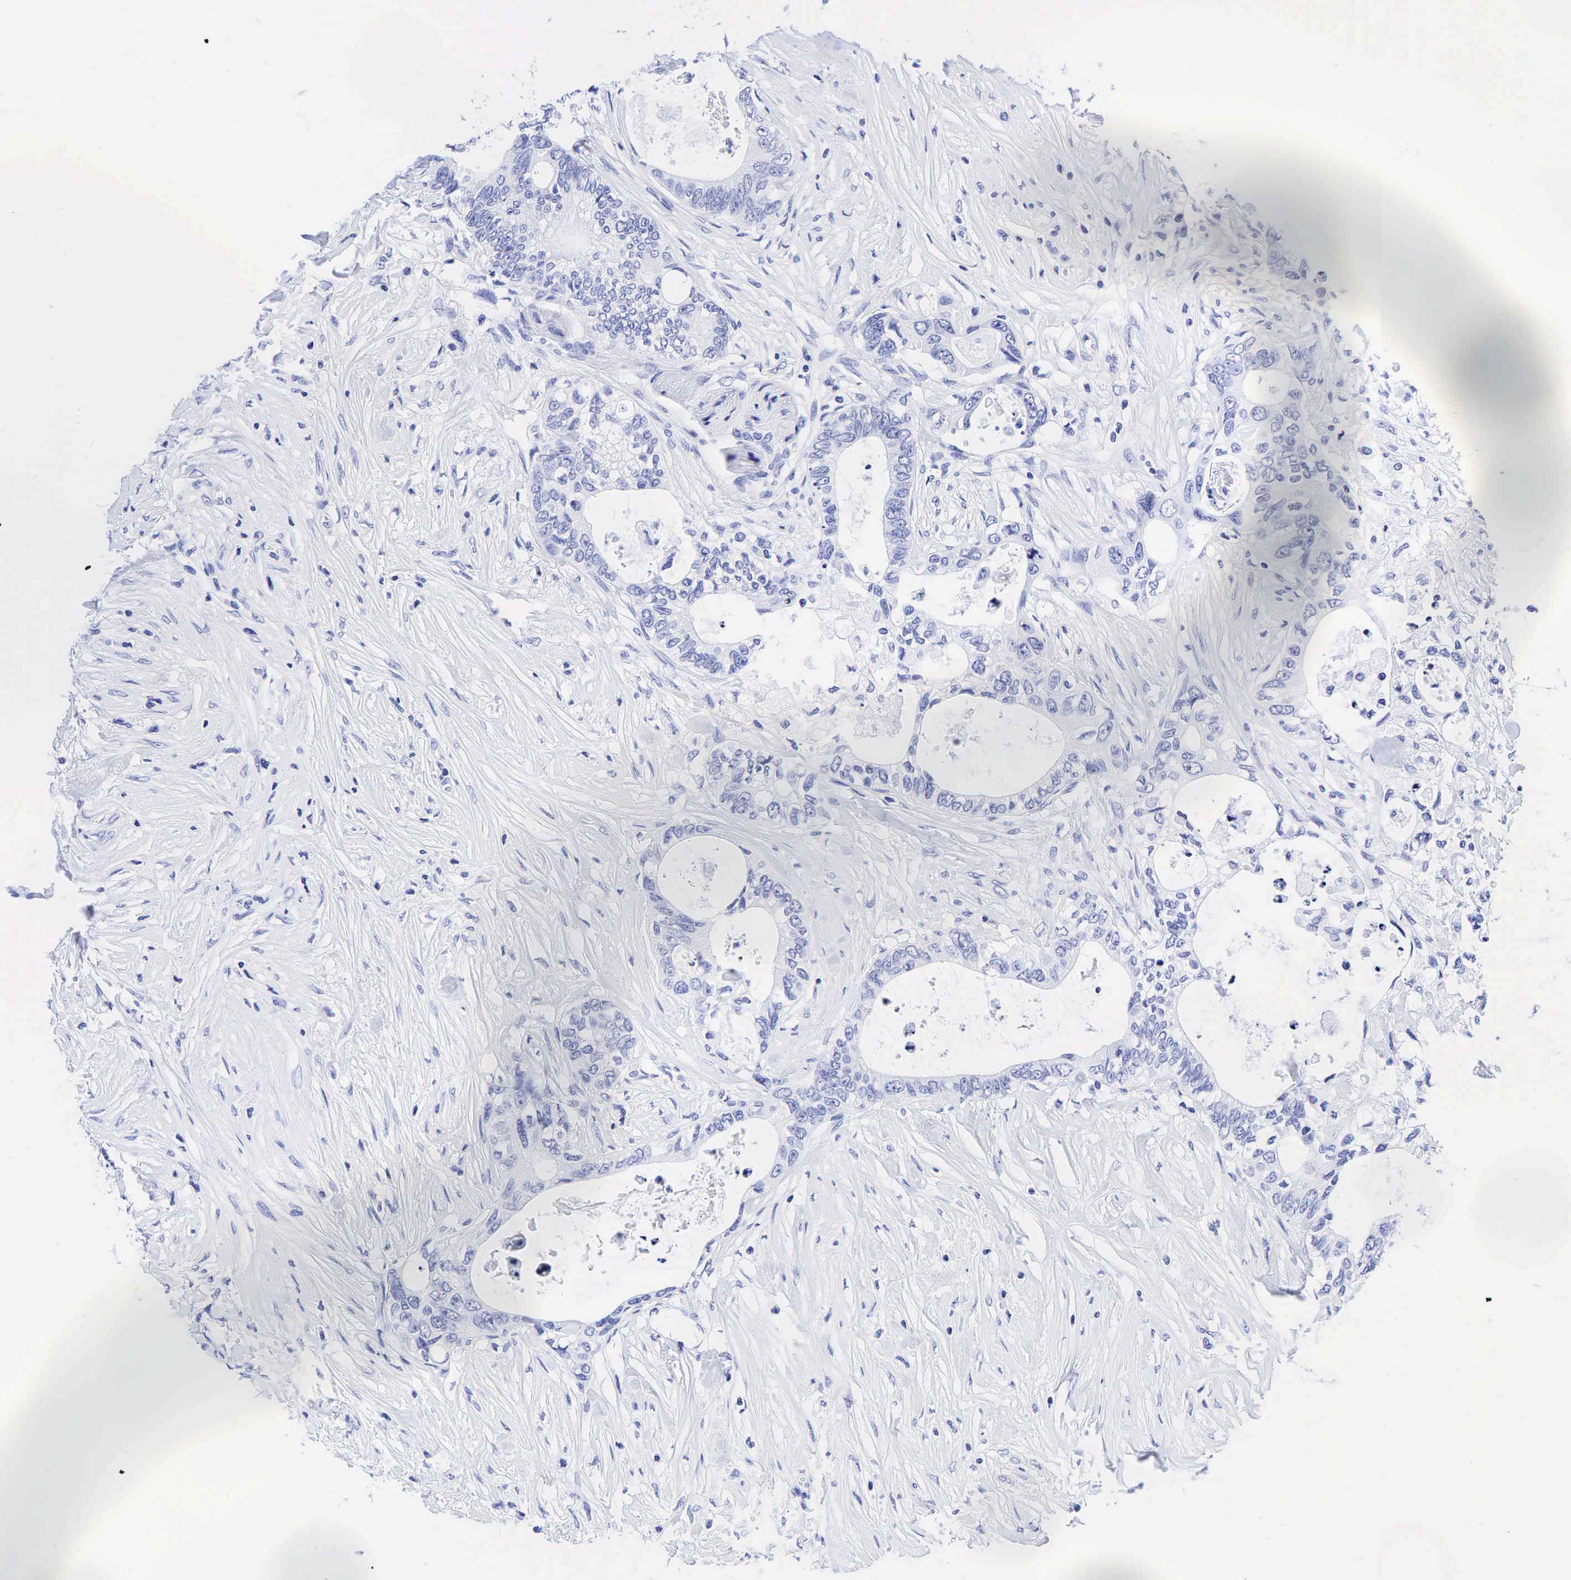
{"staining": {"intensity": "negative", "quantity": "none", "location": "none"}, "tissue": "colorectal cancer", "cell_type": "Tumor cells", "image_type": "cancer", "snomed": [{"axis": "morphology", "description": "Adenocarcinoma, NOS"}, {"axis": "topography", "description": "Rectum"}], "caption": "Micrograph shows no protein positivity in tumor cells of colorectal cancer tissue.", "gene": "CHGA", "patient": {"sex": "female", "age": 57}}